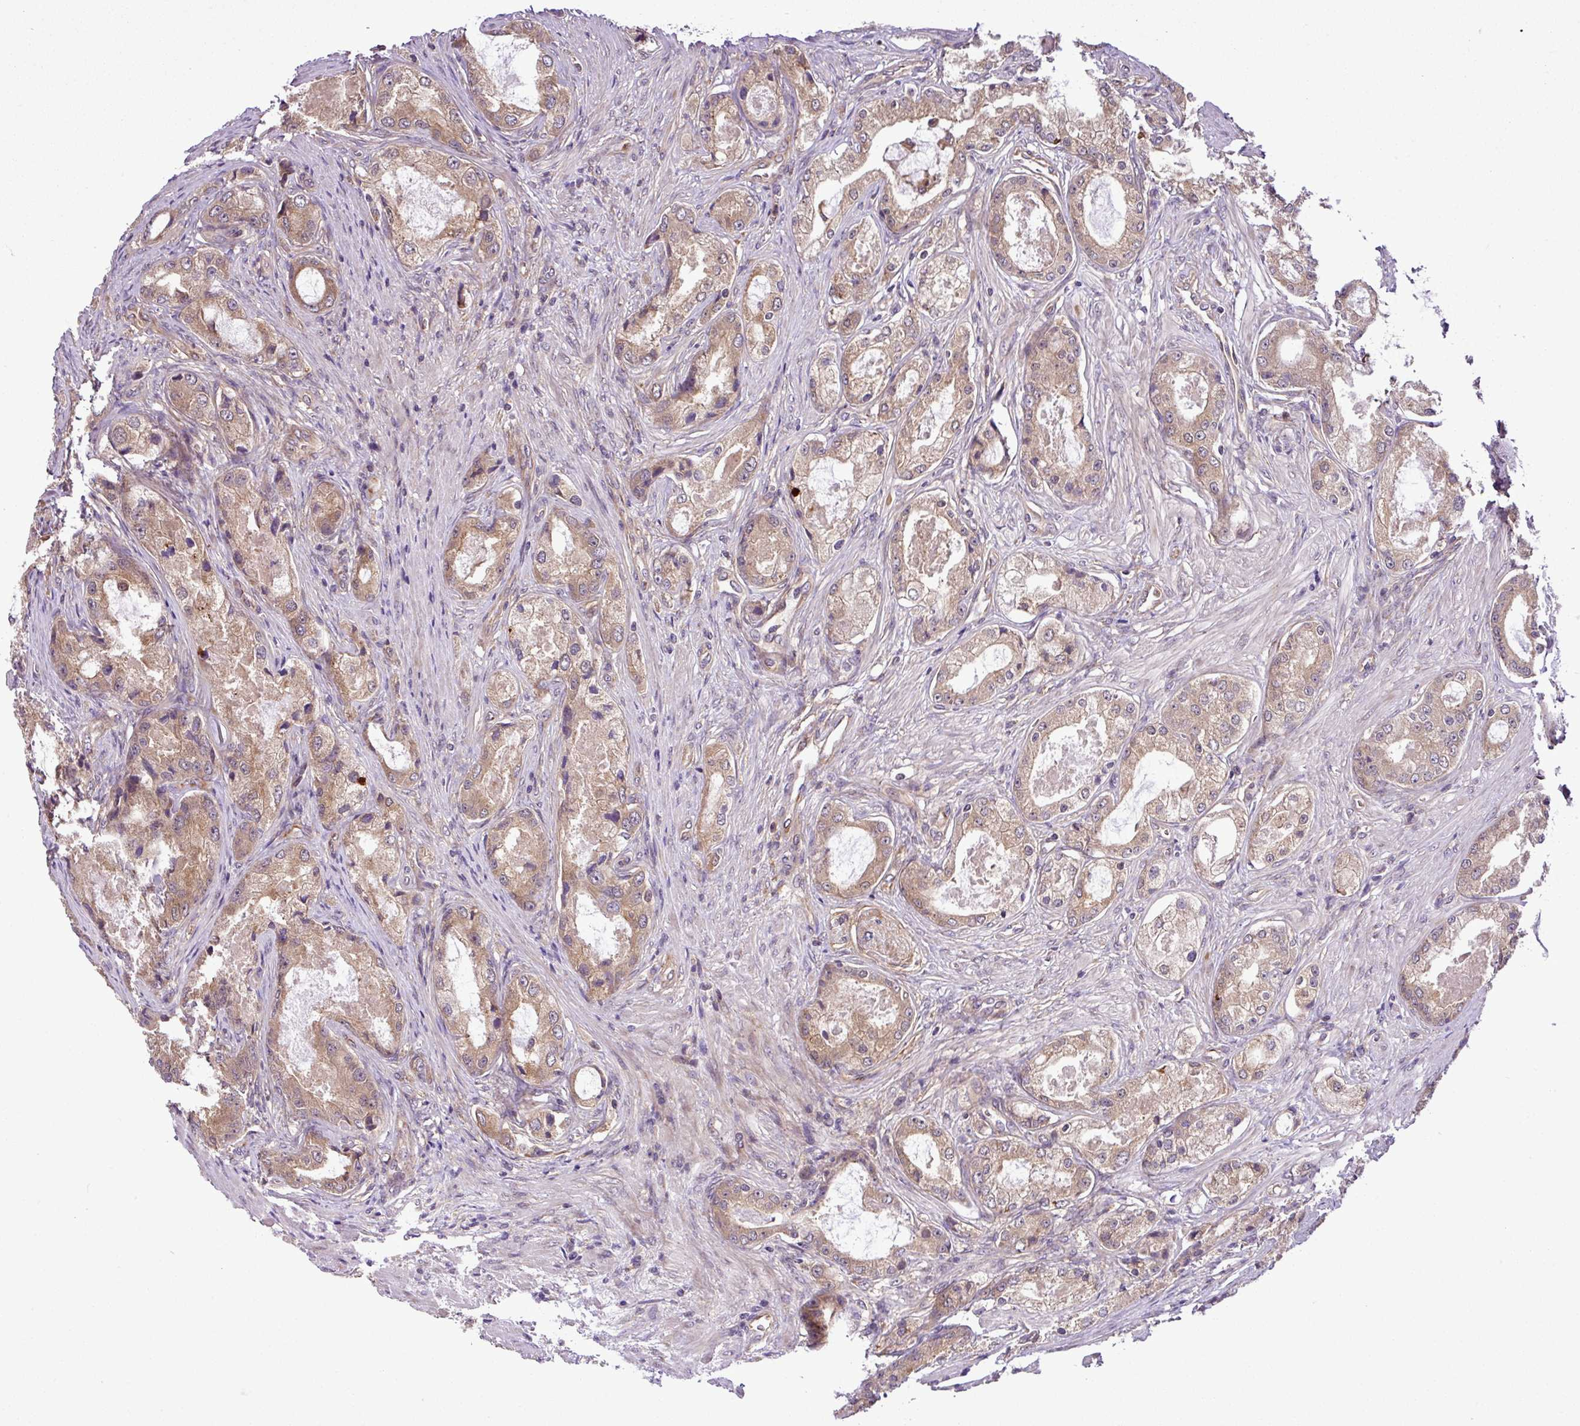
{"staining": {"intensity": "moderate", "quantity": ">75%", "location": "cytoplasmic/membranous"}, "tissue": "prostate cancer", "cell_type": "Tumor cells", "image_type": "cancer", "snomed": [{"axis": "morphology", "description": "Adenocarcinoma, Low grade"}, {"axis": "topography", "description": "Prostate"}], "caption": "Low-grade adenocarcinoma (prostate) stained with immunohistochemistry (IHC) shows moderate cytoplasmic/membranous expression in about >75% of tumor cells. (IHC, brightfield microscopy, high magnification).", "gene": "DLGAP4", "patient": {"sex": "male", "age": 68}}